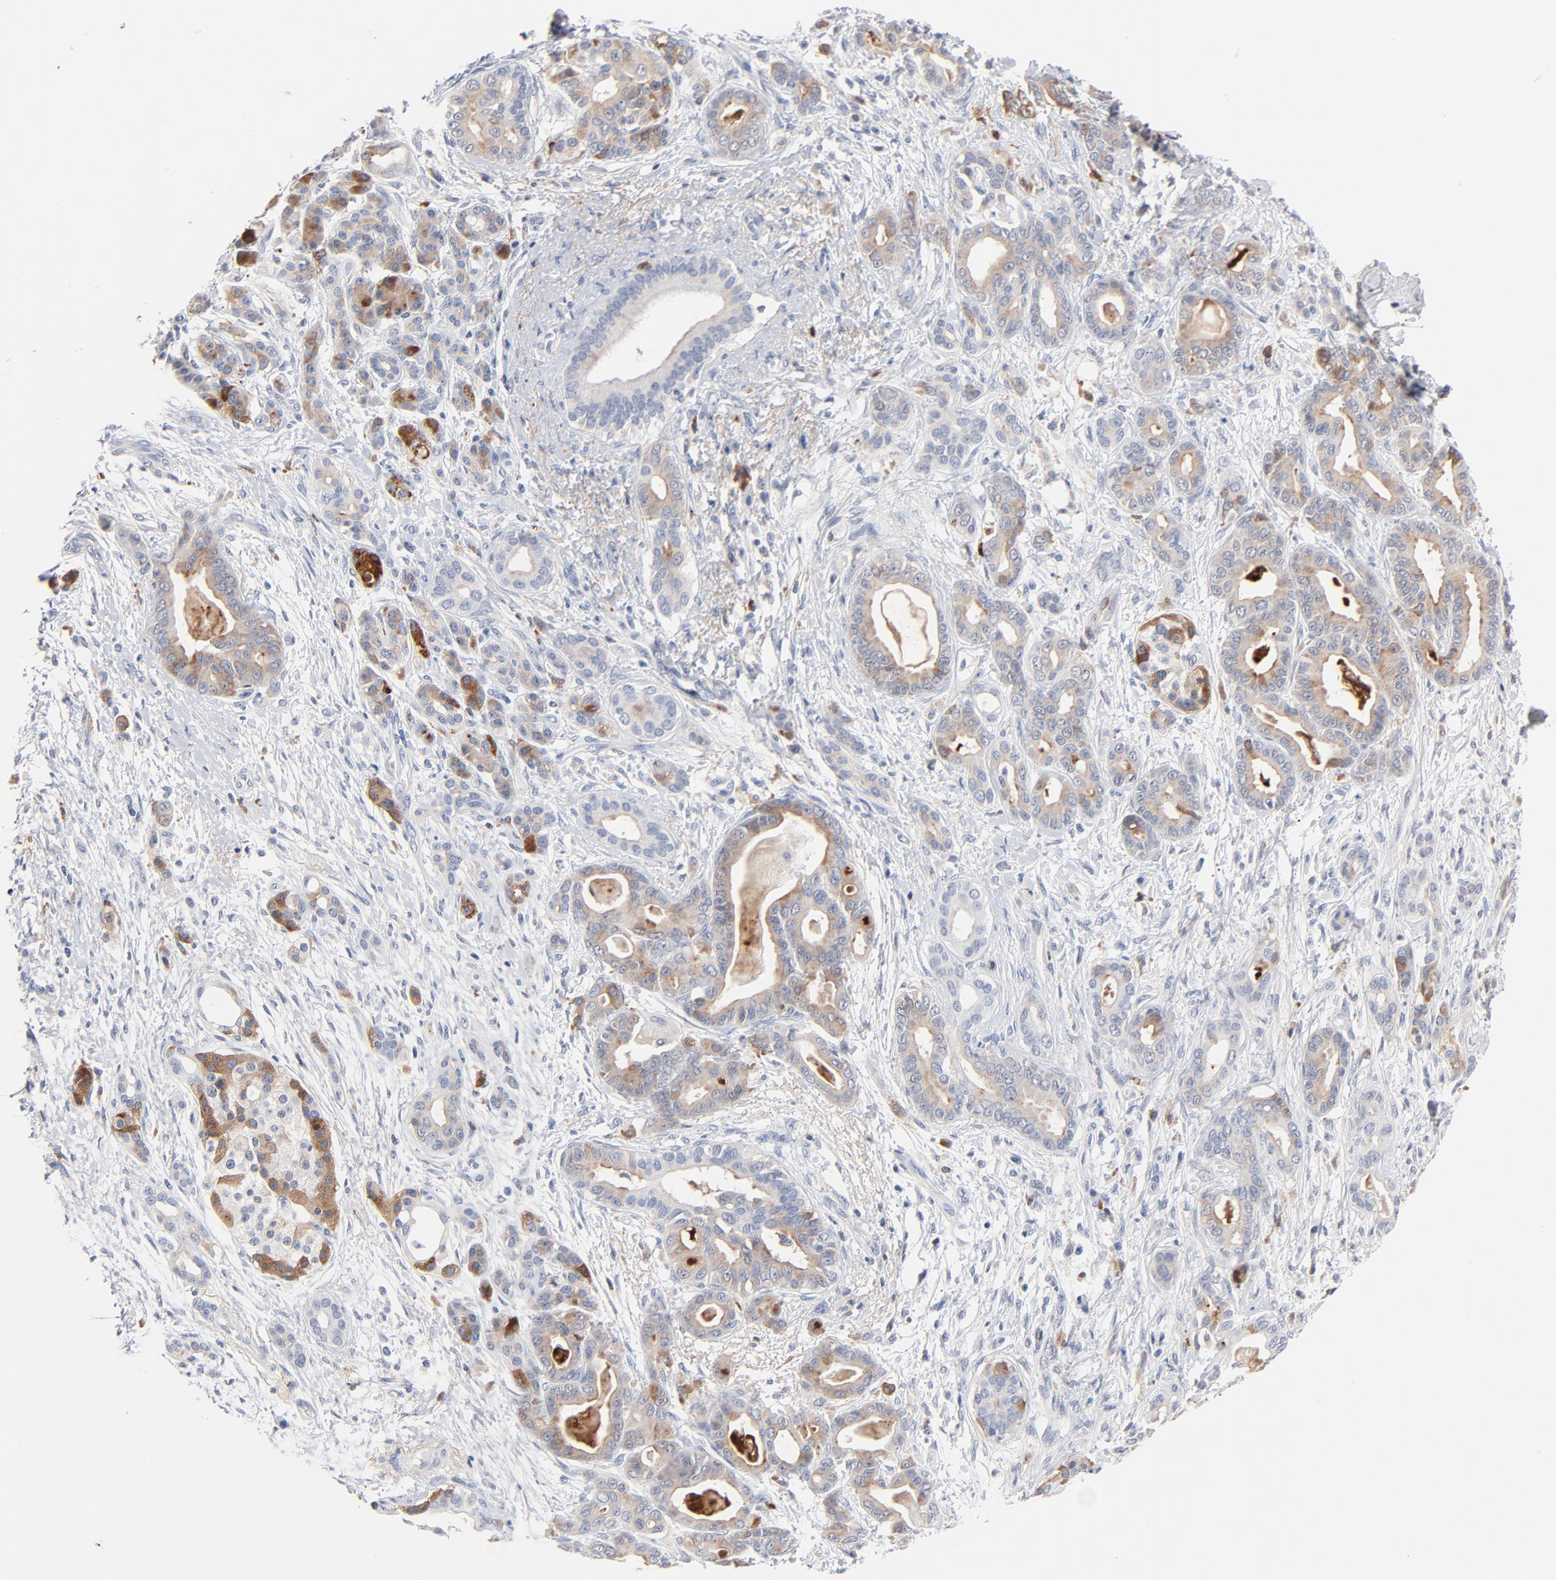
{"staining": {"intensity": "moderate", "quantity": "<25%", "location": "cytoplasmic/membranous"}, "tissue": "pancreatic cancer", "cell_type": "Tumor cells", "image_type": "cancer", "snomed": [{"axis": "morphology", "description": "Adenocarcinoma, NOS"}, {"axis": "topography", "description": "Pancreas"}], "caption": "Immunohistochemical staining of pancreatic cancer (adenocarcinoma) demonstrates moderate cytoplasmic/membranous protein expression in about <25% of tumor cells.", "gene": "SERPINA4", "patient": {"sex": "male", "age": 63}}